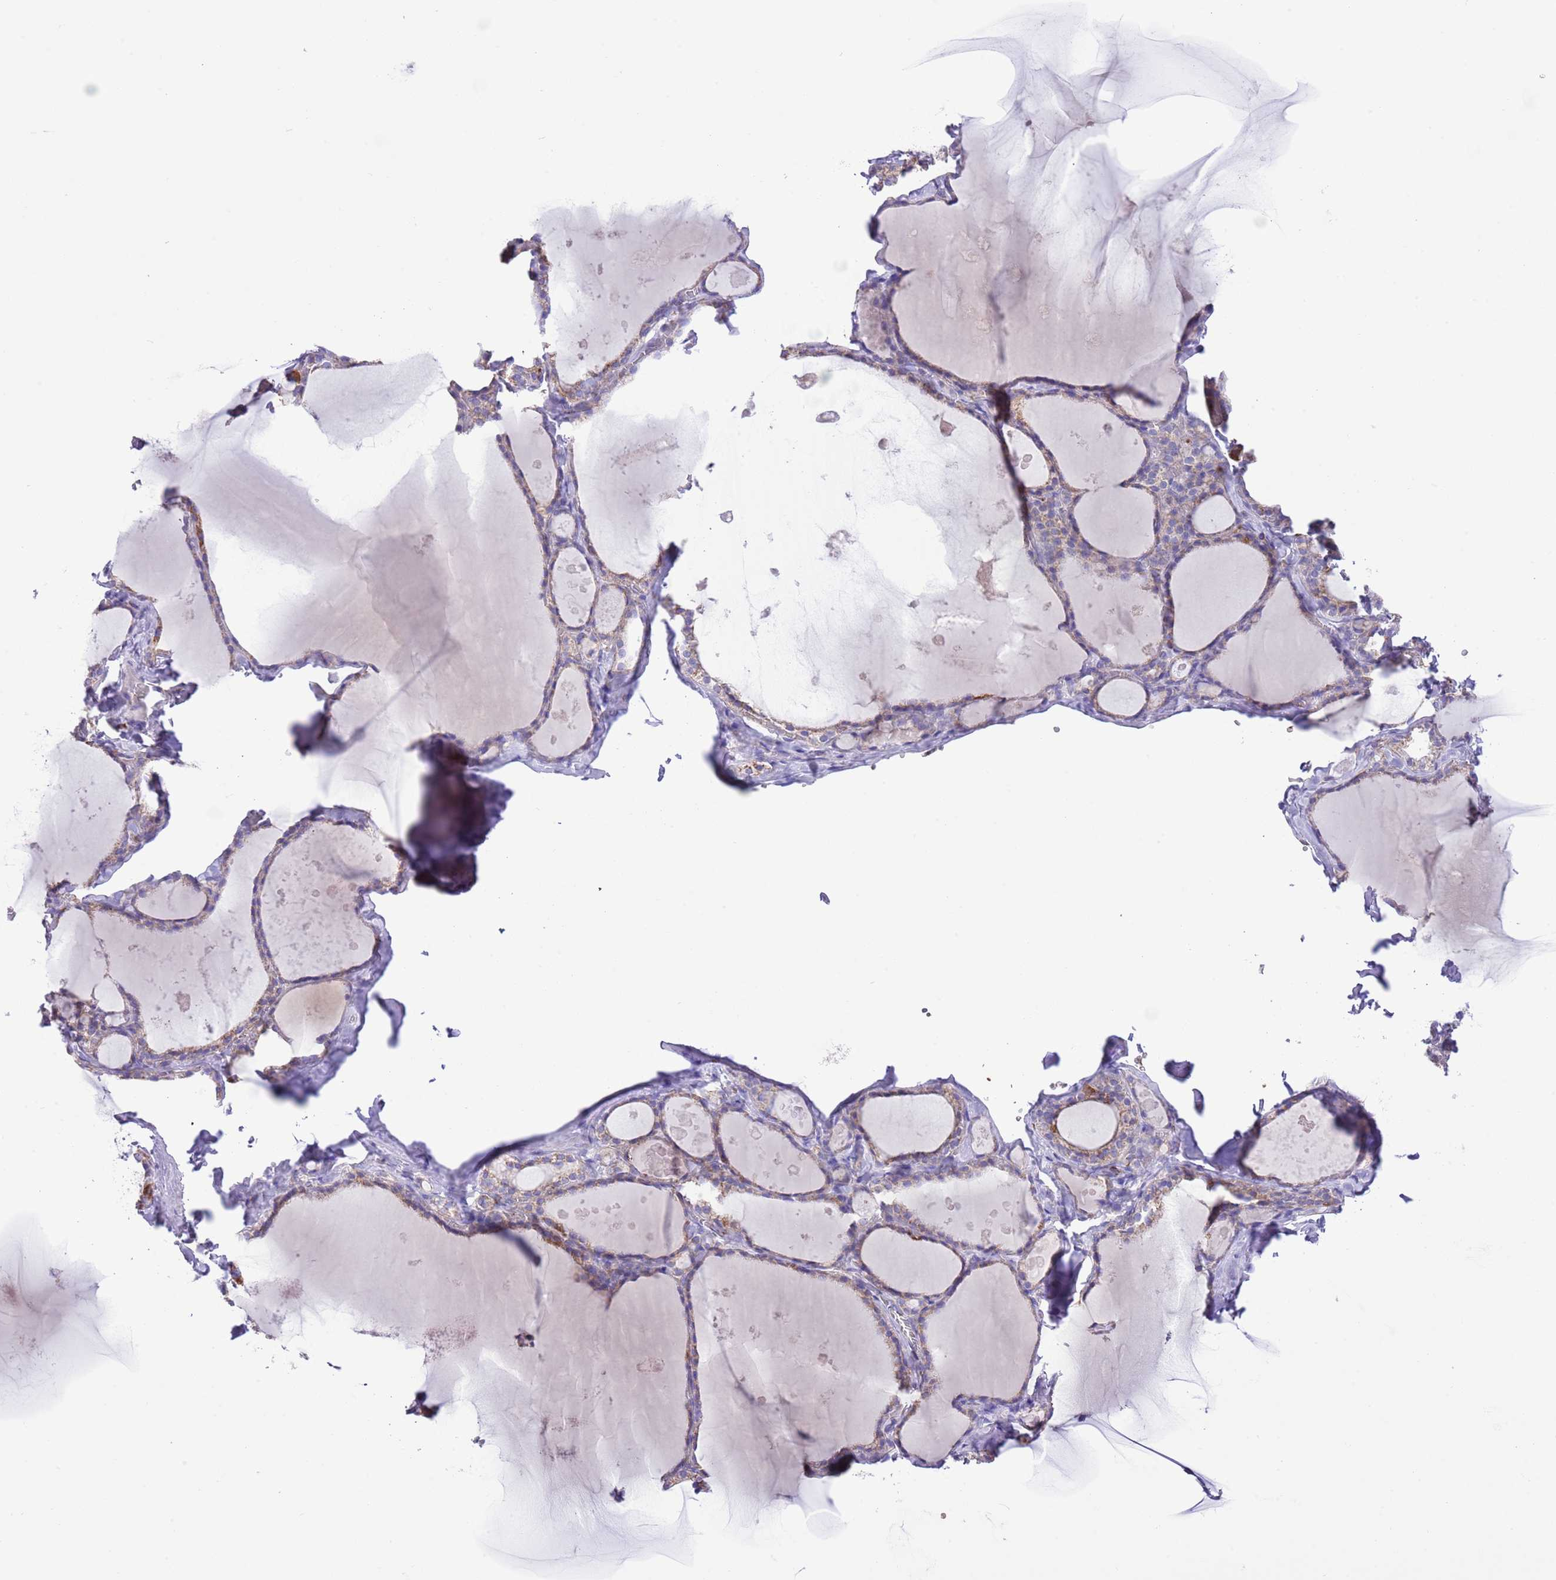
{"staining": {"intensity": "moderate", "quantity": "25%-75%", "location": "cytoplasmic/membranous"}, "tissue": "thyroid gland", "cell_type": "Glandular cells", "image_type": "normal", "snomed": [{"axis": "morphology", "description": "Normal tissue, NOS"}, {"axis": "topography", "description": "Thyroid gland"}], "caption": "Immunohistochemistry (IHC) staining of normal thyroid gland, which reveals medium levels of moderate cytoplasmic/membranous staining in about 25%-75% of glandular cells indicating moderate cytoplasmic/membranous protein staining. The staining was performed using DAB (brown) for protein detection and nuclei were counterstained in hematoxylin (blue).", "gene": "SS18L2", "patient": {"sex": "male", "age": 56}}